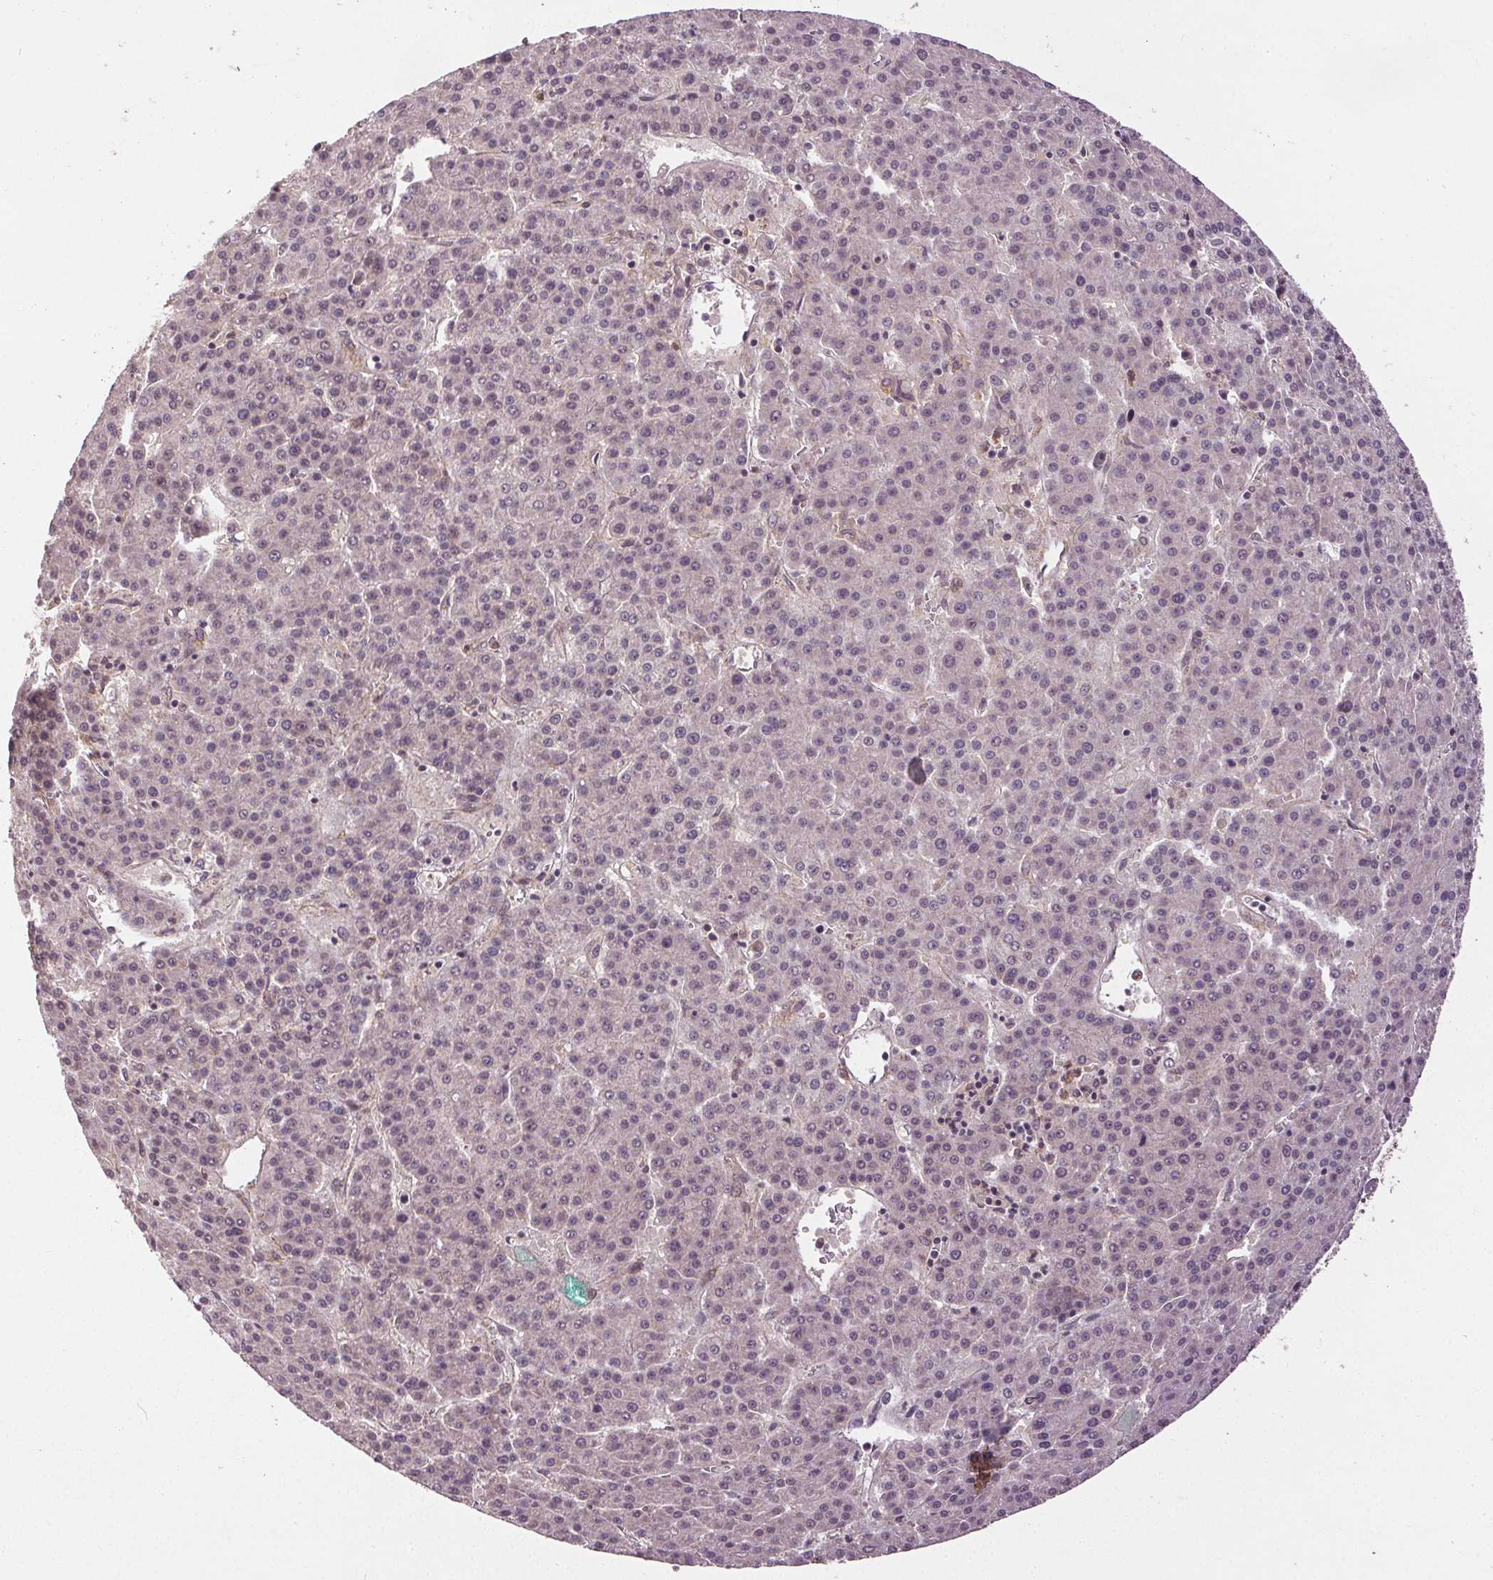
{"staining": {"intensity": "negative", "quantity": "none", "location": "none"}, "tissue": "liver cancer", "cell_type": "Tumor cells", "image_type": "cancer", "snomed": [{"axis": "morphology", "description": "Carcinoma, Hepatocellular, NOS"}, {"axis": "topography", "description": "Liver"}], "caption": "DAB immunohistochemical staining of liver cancer (hepatocellular carcinoma) reveals no significant staining in tumor cells.", "gene": "EPHB3", "patient": {"sex": "female", "age": 58}}